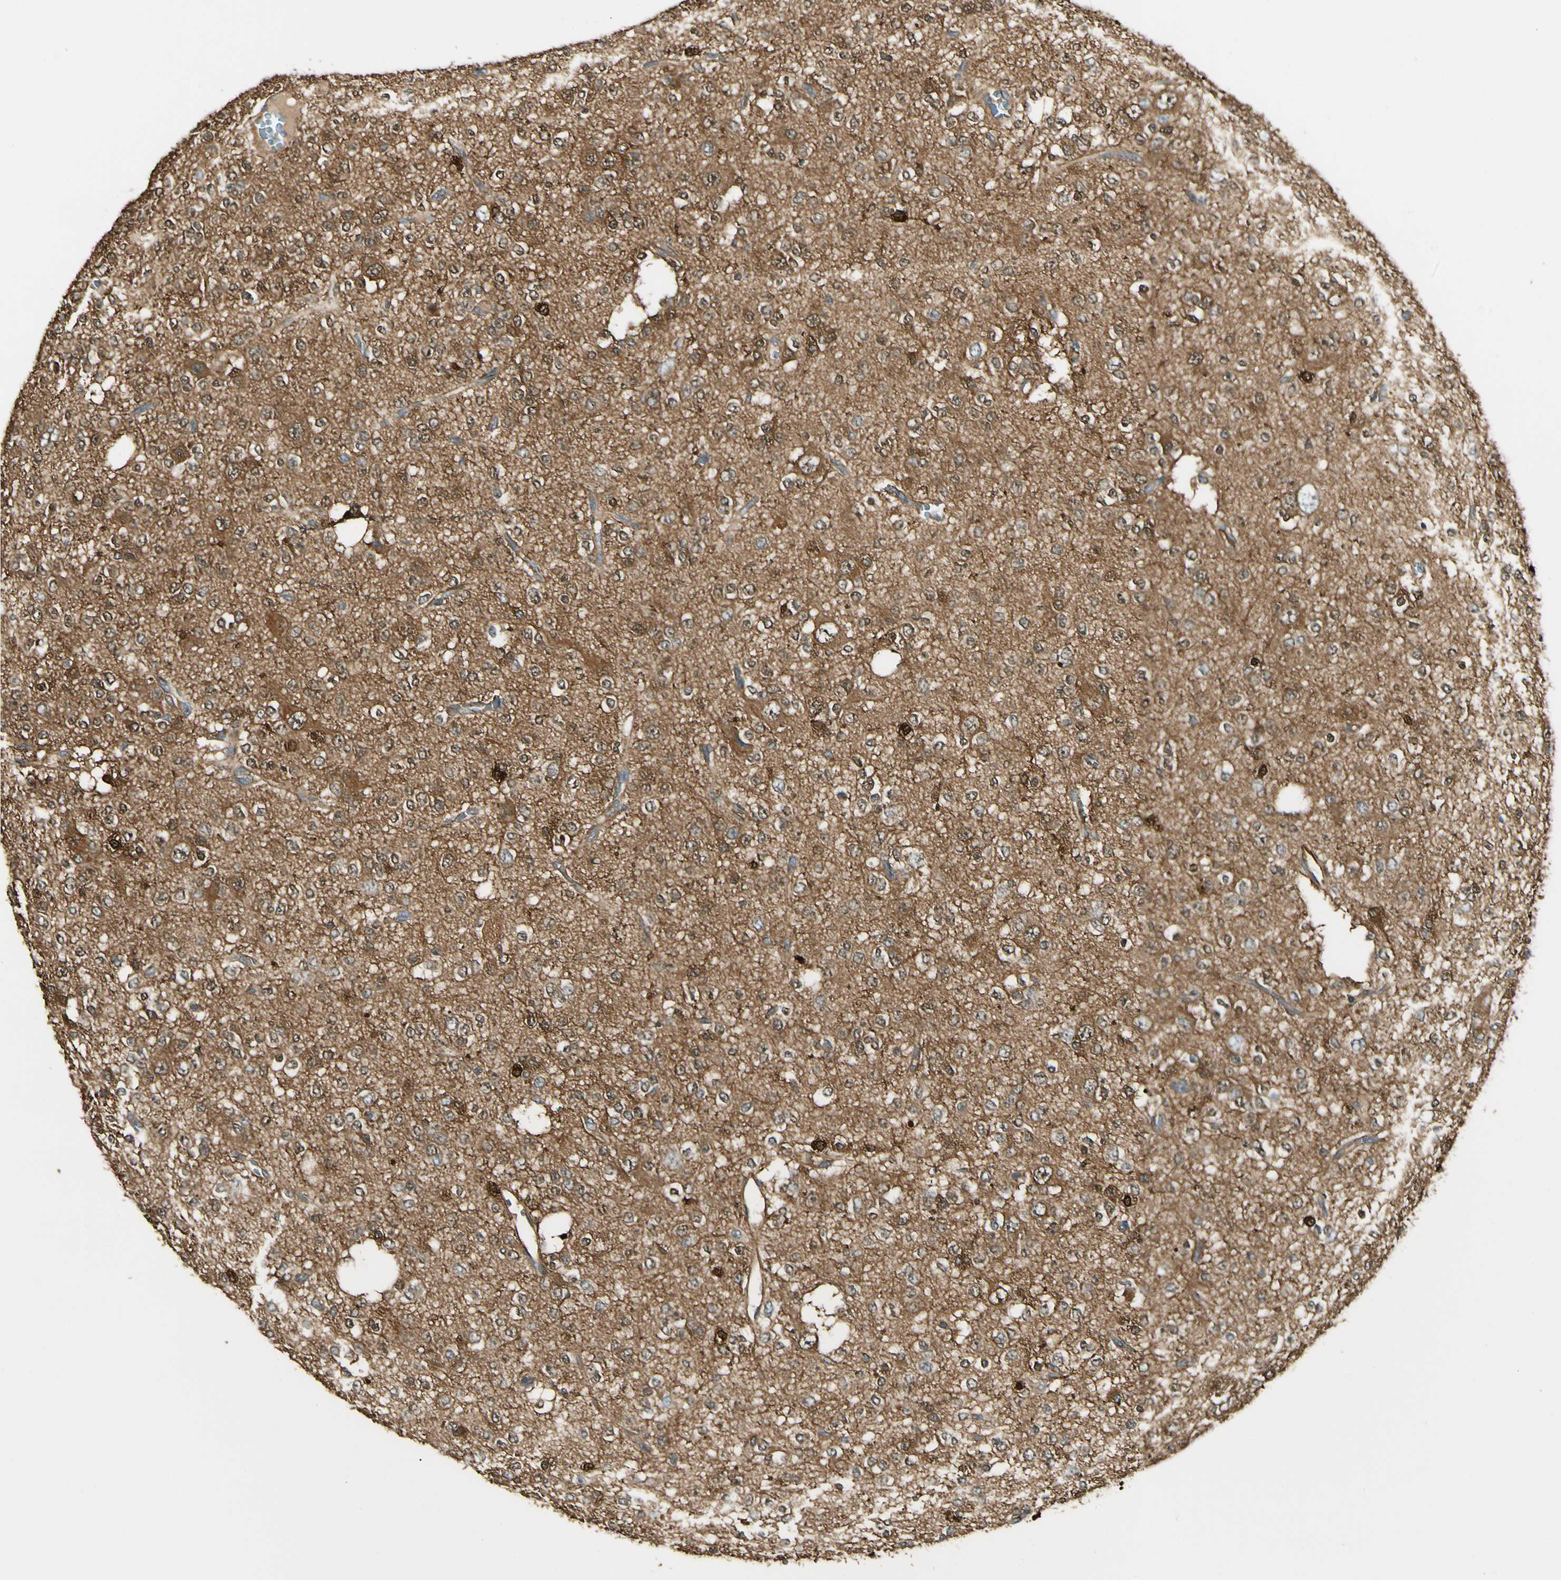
{"staining": {"intensity": "moderate", "quantity": ">75%", "location": "nuclear"}, "tissue": "glioma", "cell_type": "Tumor cells", "image_type": "cancer", "snomed": [{"axis": "morphology", "description": "Glioma, malignant, Low grade"}, {"axis": "topography", "description": "Brain"}], "caption": "Immunohistochemical staining of glioma shows medium levels of moderate nuclear positivity in approximately >75% of tumor cells. (DAB (3,3'-diaminobenzidine) IHC with brightfield microscopy, high magnification).", "gene": "FTH1", "patient": {"sex": "male", "age": 38}}